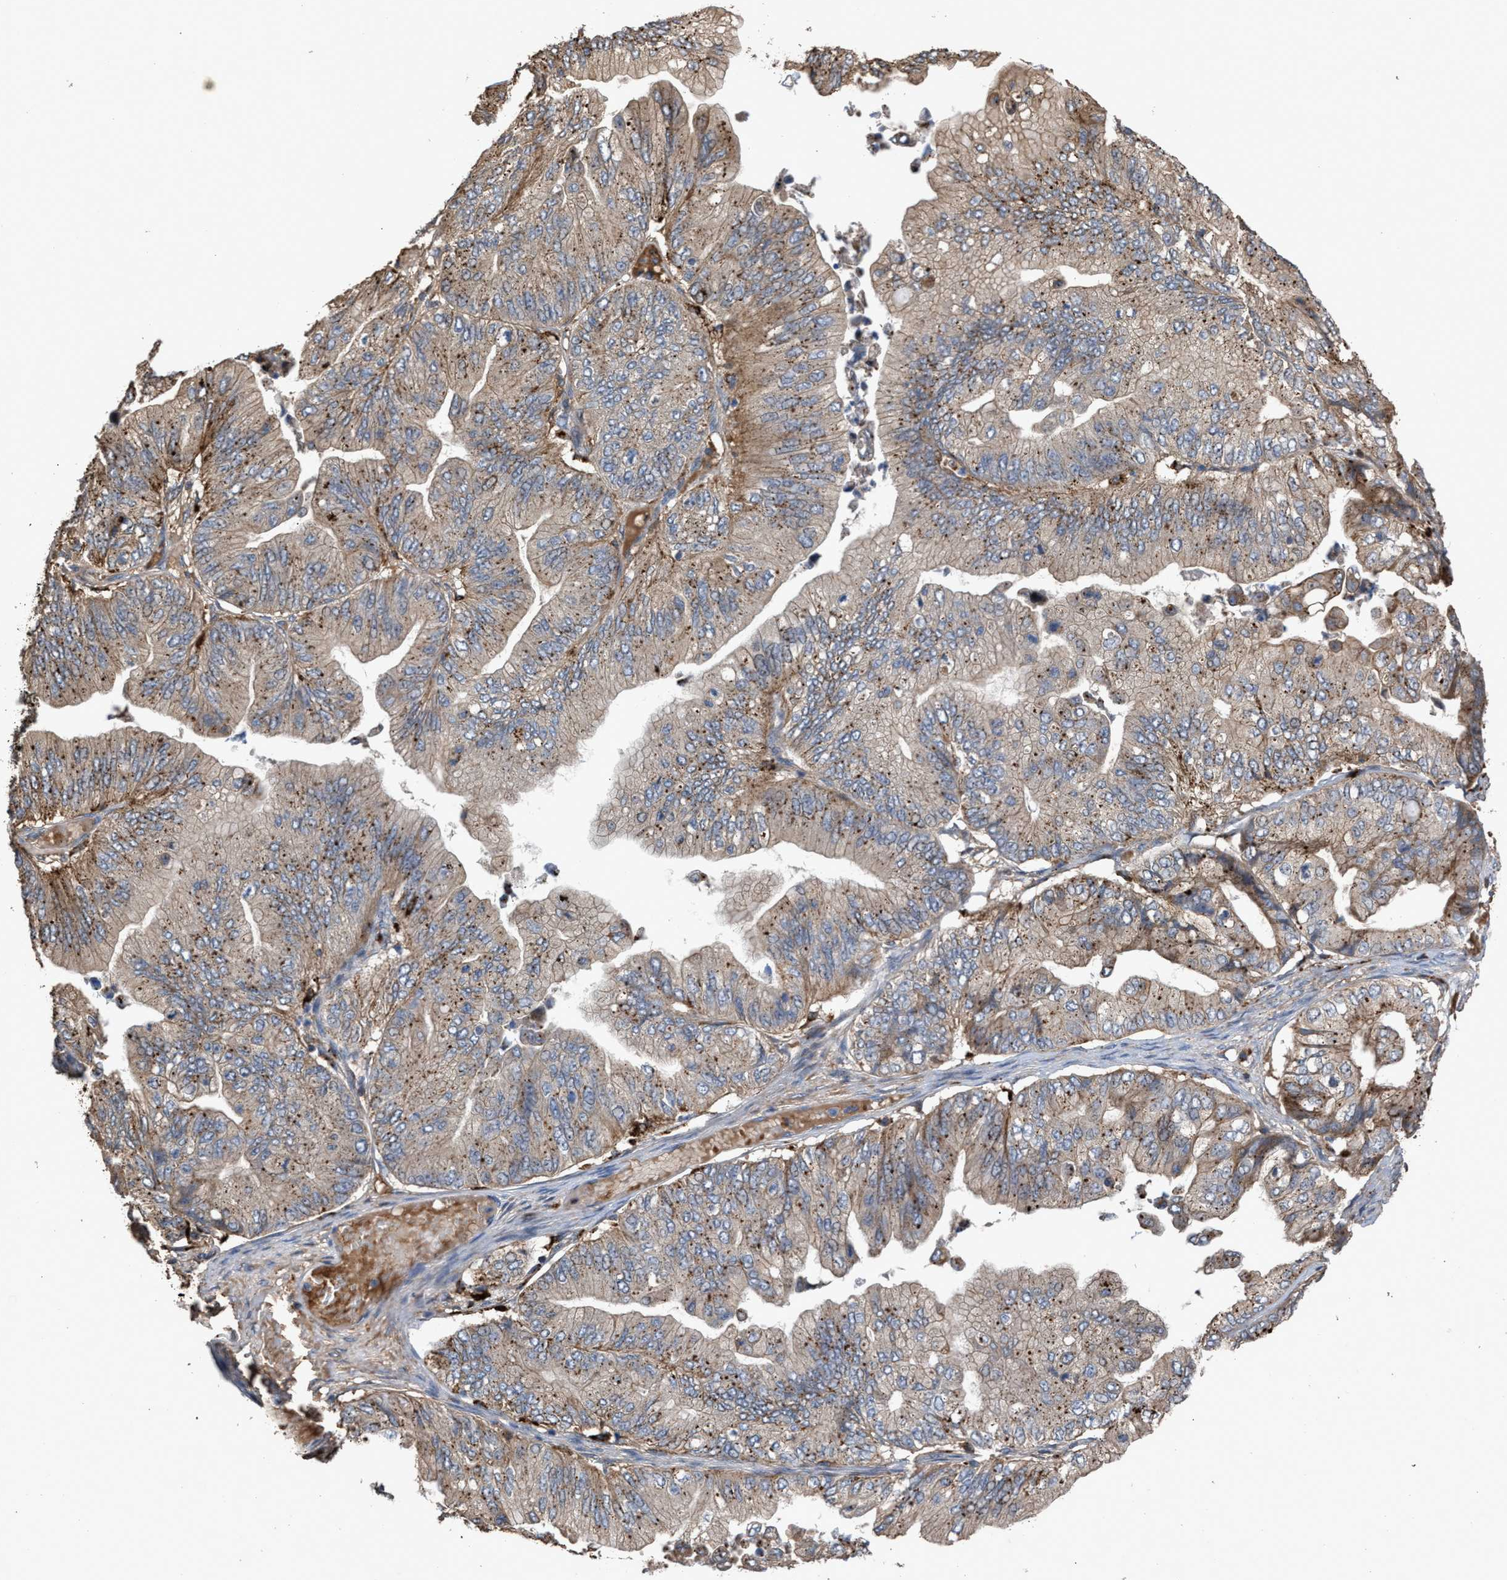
{"staining": {"intensity": "moderate", "quantity": ">75%", "location": "cytoplasmic/membranous"}, "tissue": "ovarian cancer", "cell_type": "Tumor cells", "image_type": "cancer", "snomed": [{"axis": "morphology", "description": "Cystadenocarcinoma, mucinous, NOS"}, {"axis": "topography", "description": "Ovary"}], "caption": "Ovarian cancer (mucinous cystadenocarcinoma) stained with DAB (3,3'-diaminobenzidine) immunohistochemistry (IHC) exhibits medium levels of moderate cytoplasmic/membranous positivity in about >75% of tumor cells. (Stains: DAB (3,3'-diaminobenzidine) in brown, nuclei in blue, Microscopy: brightfield microscopy at high magnification).", "gene": "ELMO3", "patient": {"sex": "female", "age": 61}}